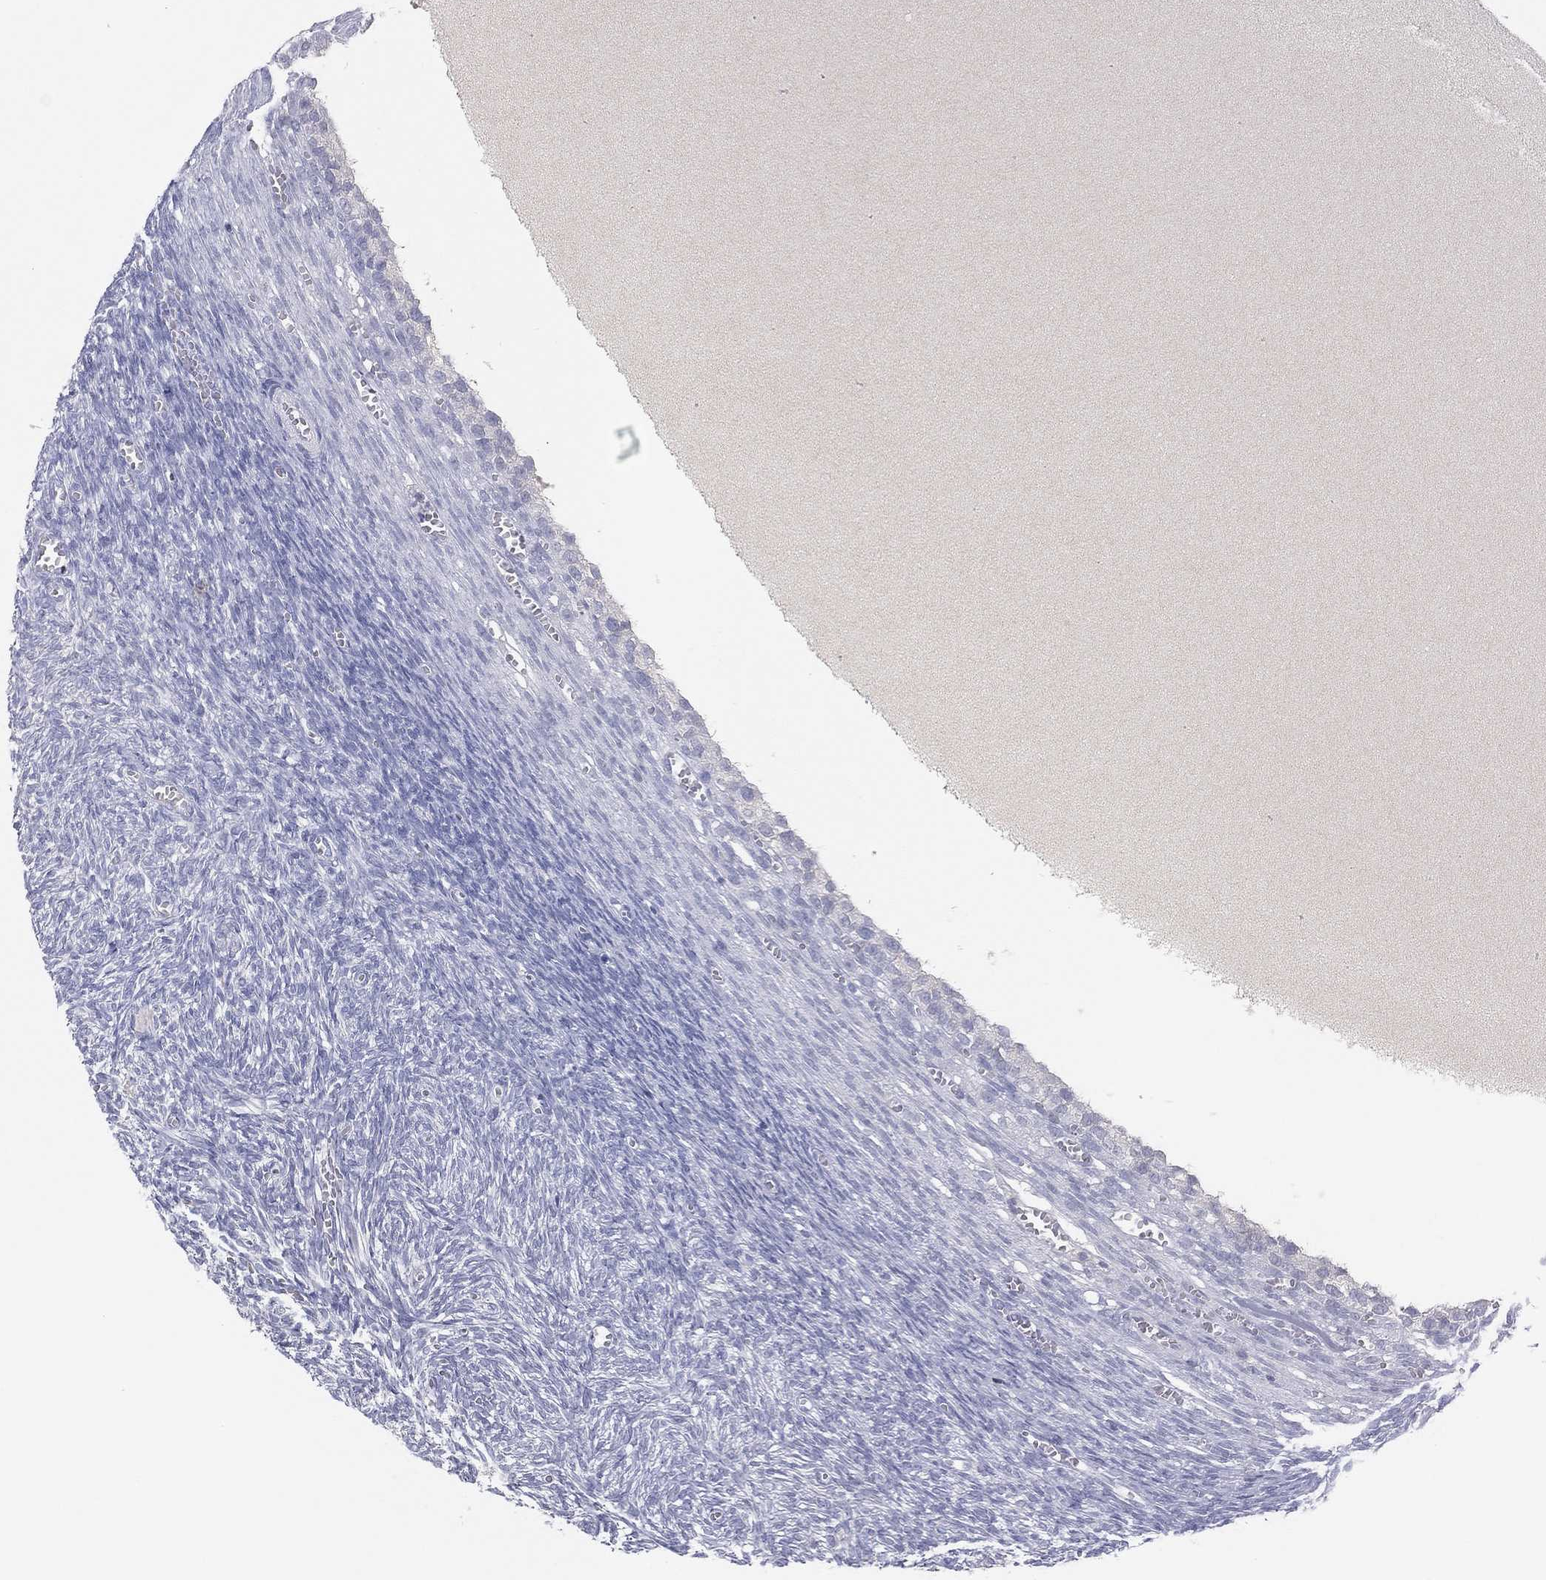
{"staining": {"intensity": "negative", "quantity": "none", "location": "none"}, "tissue": "ovary", "cell_type": "Follicle cells", "image_type": "normal", "snomed": [{"axis": "morphology", "description": "Normal tissue, NOS"}, {"axis": "topography", "description": "Ovary"}], "caption": "Human ovary stained for a protein using immunohistochemistry (IHC) exhibits no staining in follicle cells.", "gene": "CPT1B", "patient": {"sex": "female", "age": 43}}